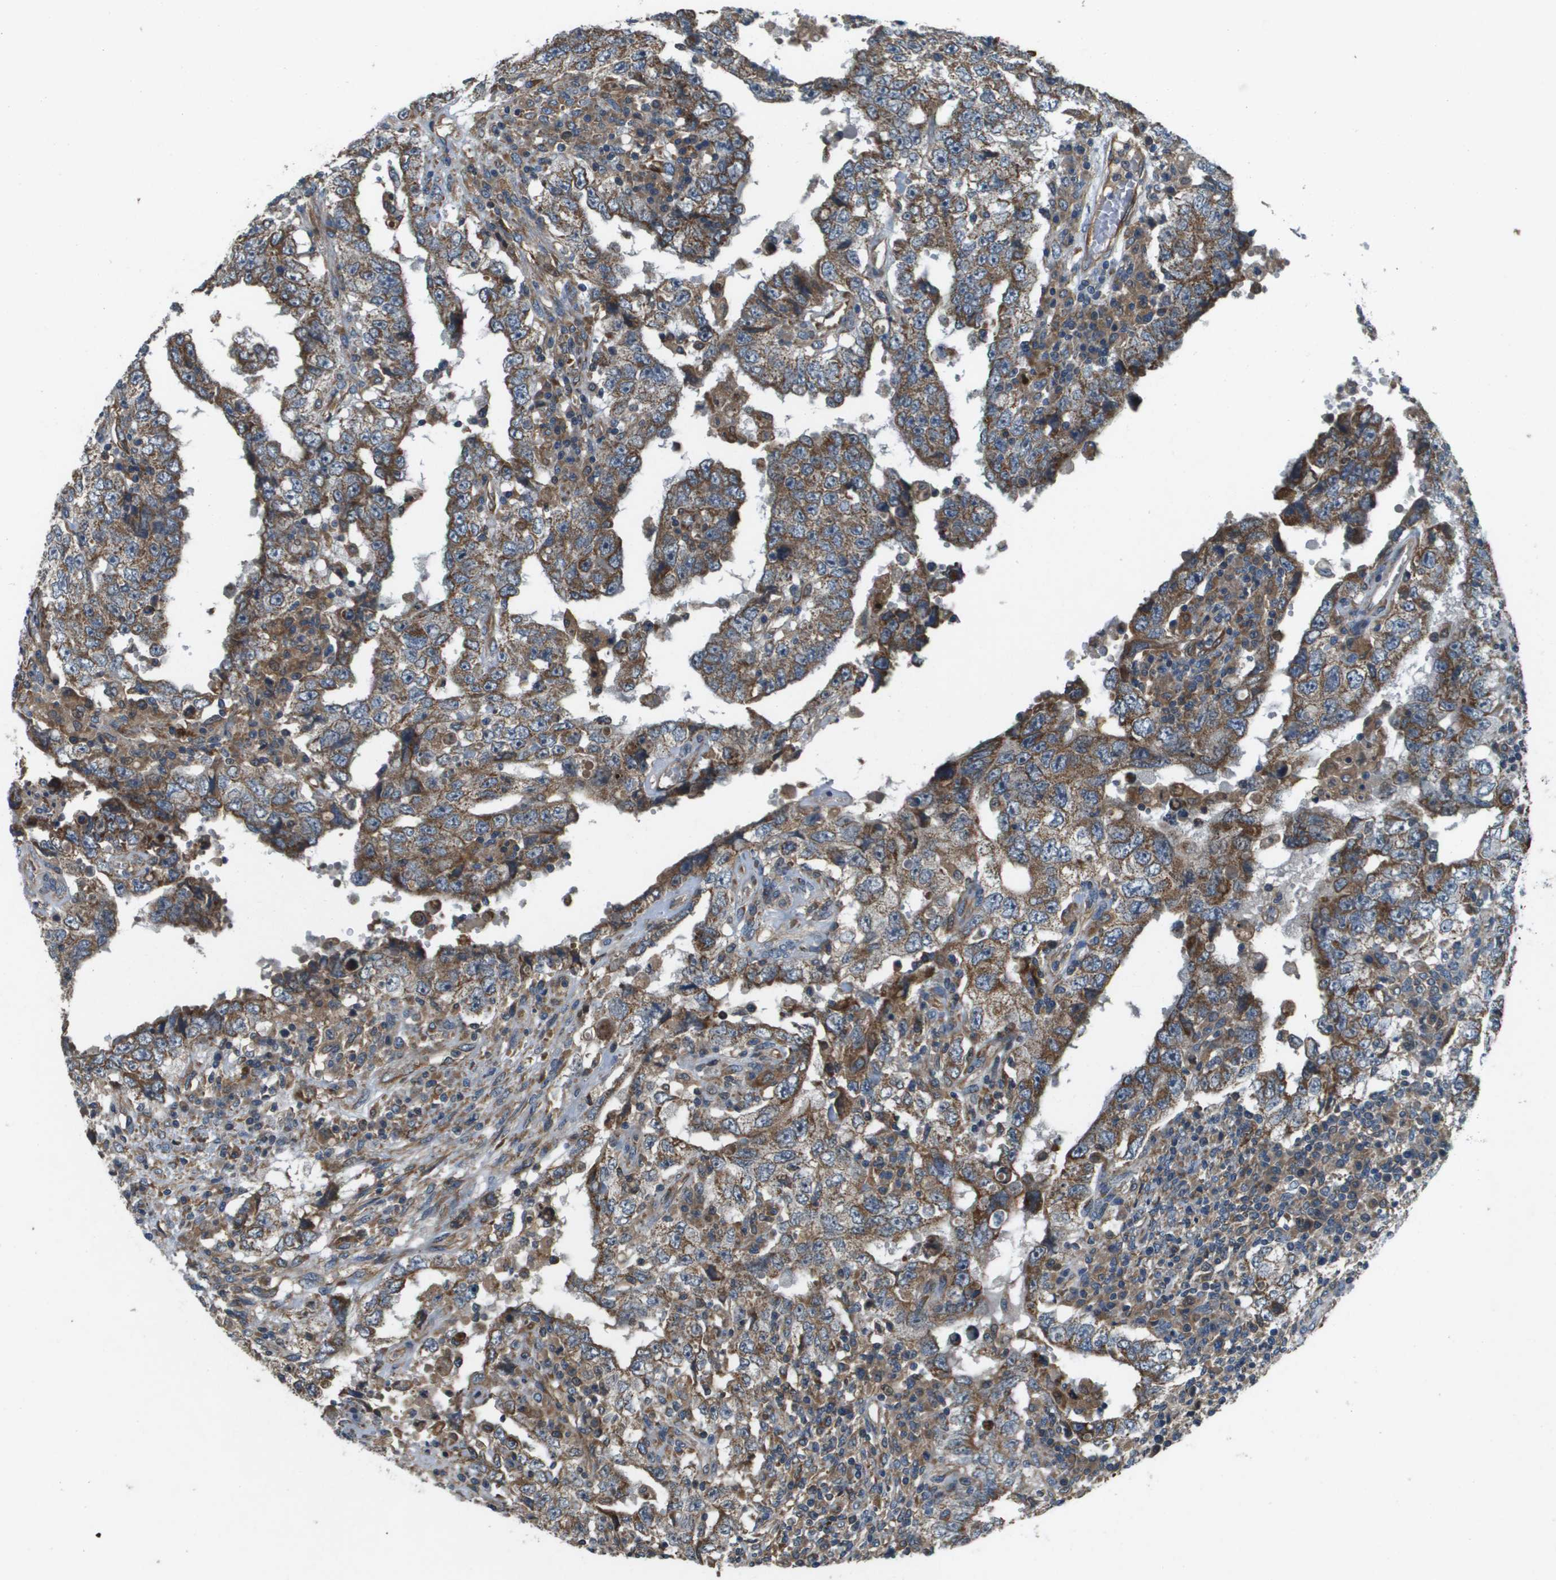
{"staining": {"intensity": "moderate", "quantity": ">75%", "location": "cytoplasmic/membranous"}, "tissue": "testis cancer", "cell_type": "Tumor cells", "image_type": "cancer", "snomed": [{"axis": "morphology", "description": "Carcinoma, Embryonal, NOS"}, {"axis": "topography", "description": "Testis"}], "caption": "Immunohistochemistry (IHC) photomicrograph of neoplastic tissue: human testis embryonal carcinoma stained using immunohistochemistry displays medium levels of moderate protein expression localized specifically in the cytoplasmic/membranous of tumor cells, appearing as a cytoplasmic/membranous brown color.", "gene": "SAMSN1", "patient": {"sex": "male", "age": 26}}